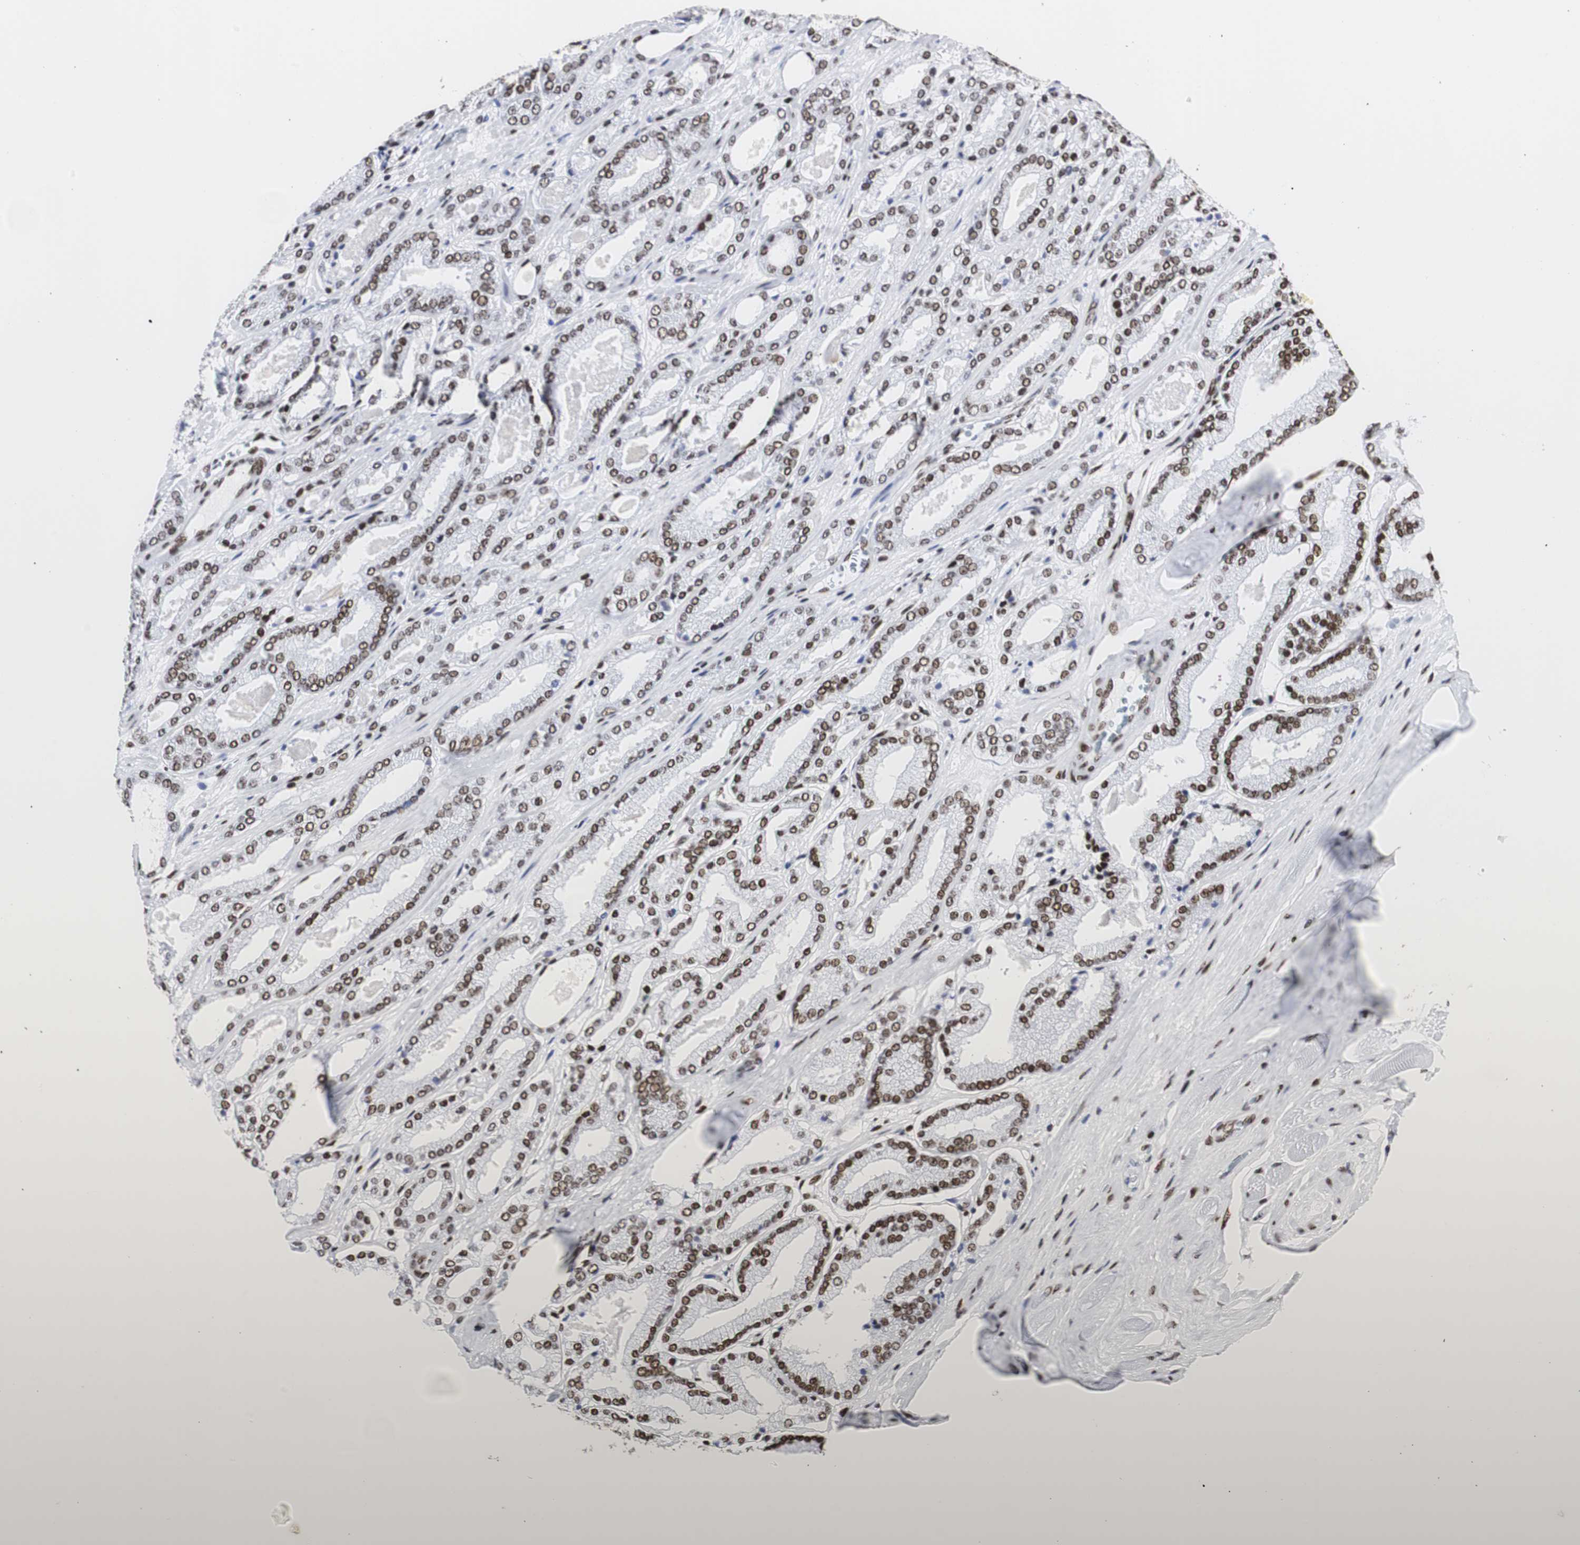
{"staining": {"intensity": "moderate", "quantity": ">75%", "location": "nuclear"}, "tissue": "prostate cancer", "cell_type": "Tumor cells", "image_type": "cancer", "snomed": [{"axis": "morphology", "description": "Adenocarcinoma, Low grade"}, {"axis": "topography", "description": "Prostate"}], "caption": "Protein staining of prostate low-grade adenocarcinoma tissue shows moderate nuclear expression in about >75% of tumor cells. The staining is performed using DAB (3,3'-diaminobenzidine) brown chromogen to label protein expression. The nuclei are counter-stained blue using hematoxylin.", "gene": "HNRNPH2", "patient": {"sex": "male", "age": 59}}